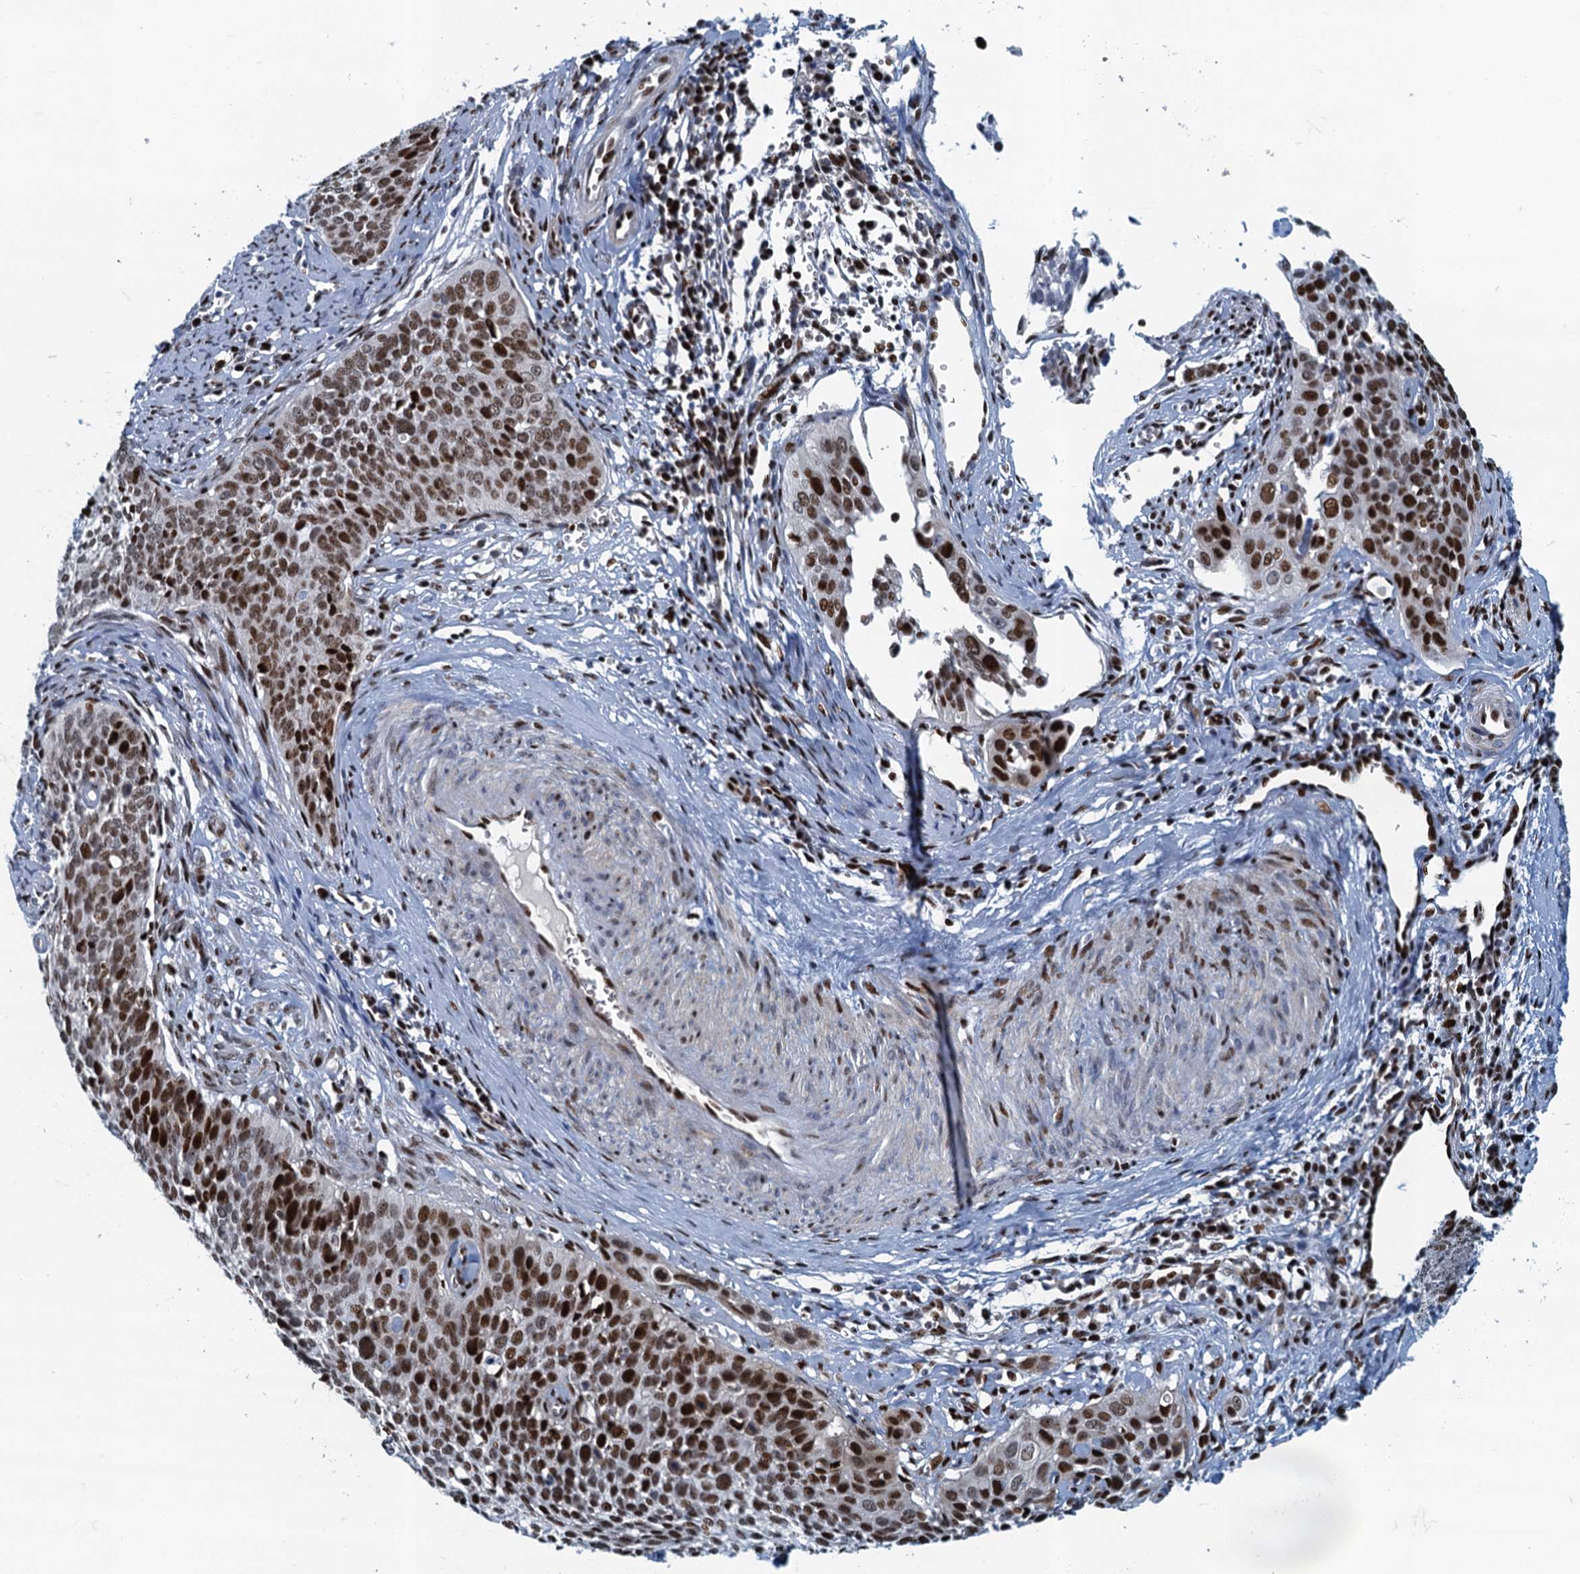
{"staining": {"intensity": "strong", "quantity": "25%-75%", "location": "nuclear"}, "tissue": "cervical cancer", "cell_type": "Tumor cells", "image_type": "cancer", "snomed": [{"axis": "morphology", "description": "Squamous cell carcinoma, NOS"}, {"axis": "topography", "description": "Cervix"}], "caption": "This image reveals IHC staining of human squamous cell carcinoma (cervical), with high strong nuclear expression in about 25%-75% of tumor cells.", "gene": "ANKRD13D", "patient": {"sex": "female", "age": 34}}